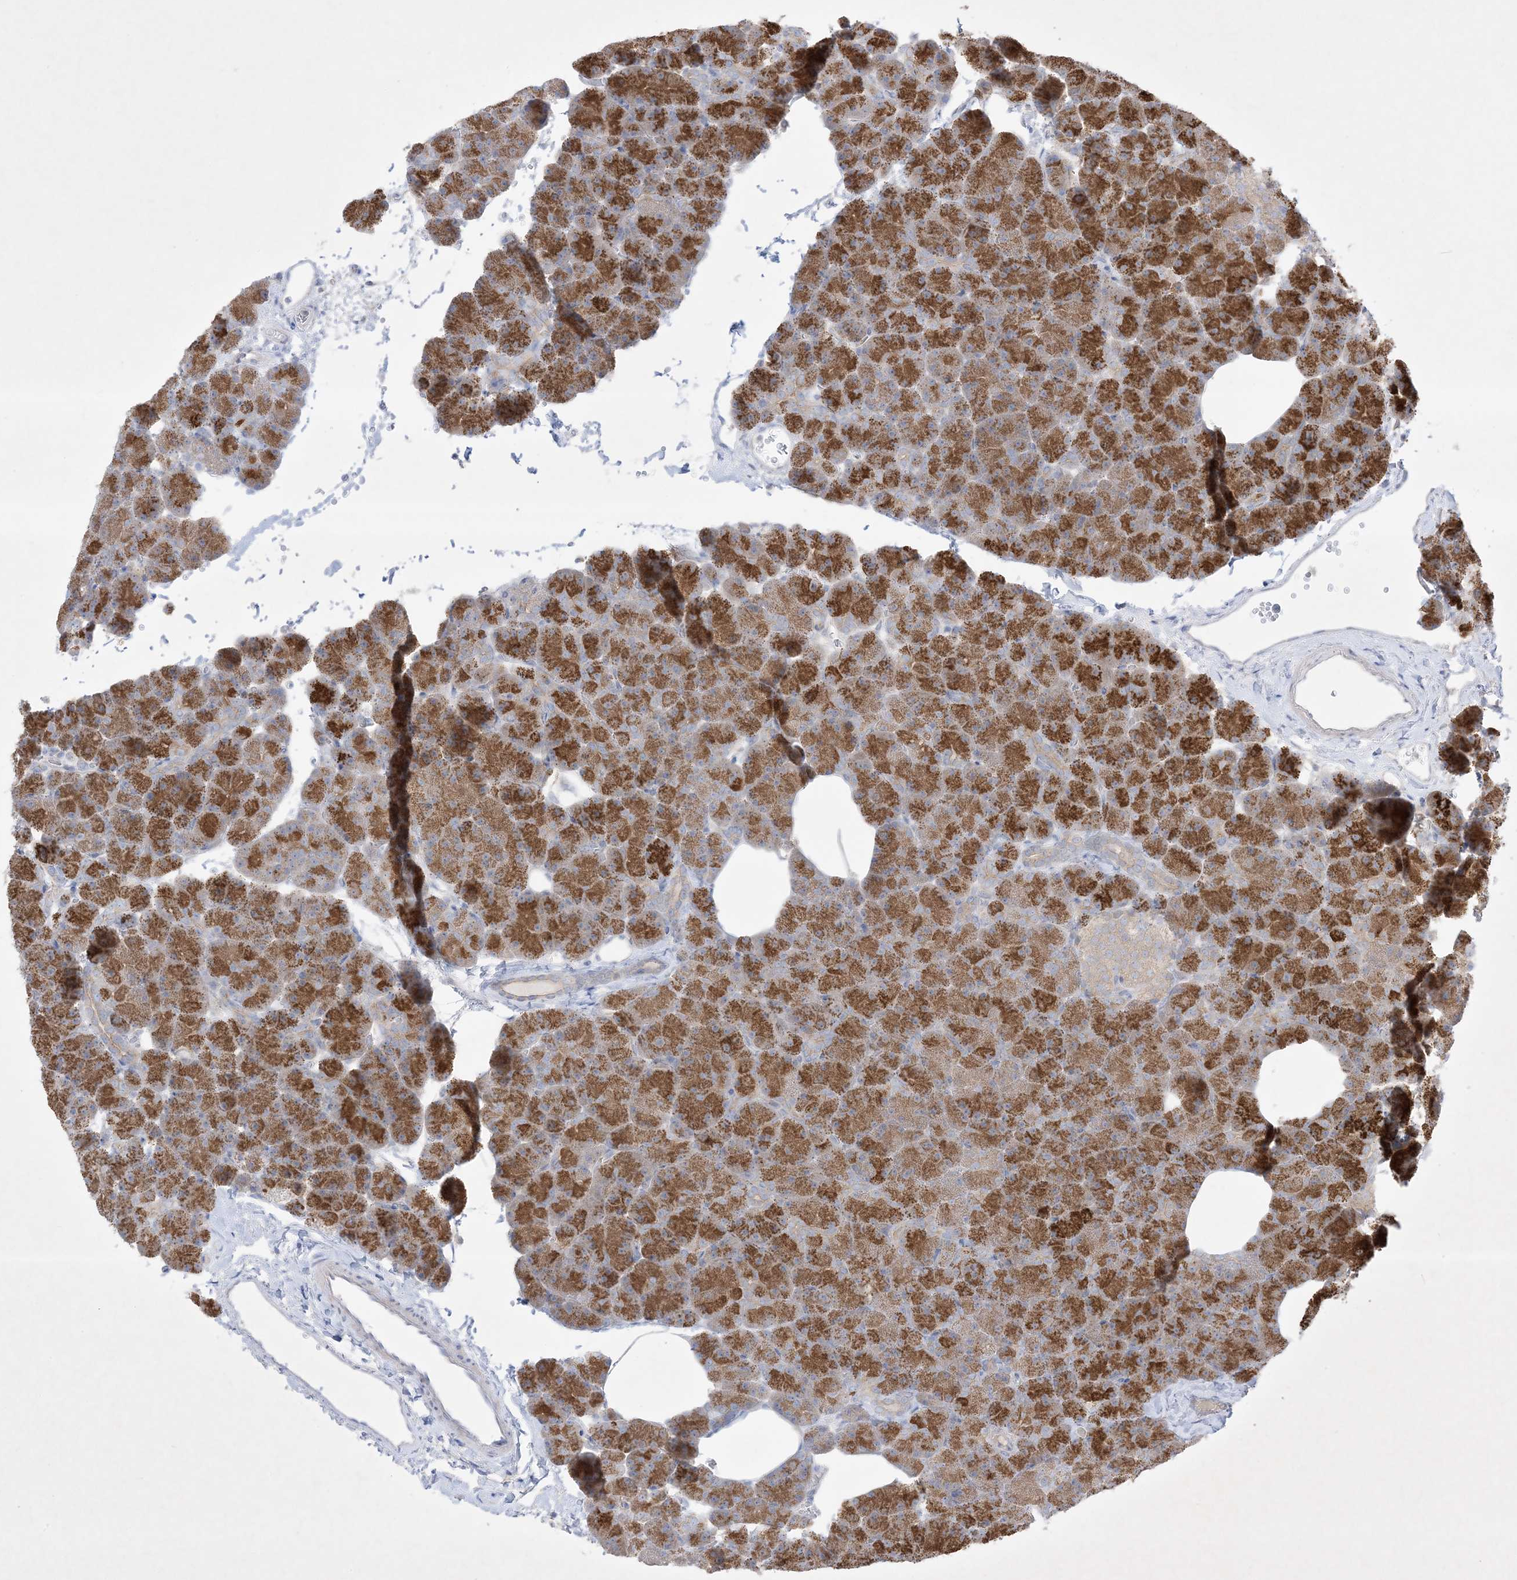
{"staining": {"intensity": "strong", "quantity": "25%-75%", "location": "cytoplasmic/membranous"}, "tissue": "pancreas", "cell_type": "Exocrine glandular cells", "image_type": "normal", "snomed": [{"axis": "morphology", "description": "Normal tissue, NOS"}, {"axis": "morphology", "description": "Carcinoid, malignant, NOS"}, {"axis": "topography", "description": "Pancreas"}], "caption": "A photomicrograph of human pancreas stained for a protein shows strong cytoplasmic/membranous brown staining in exocrine glandular cells.", "gene": "PLEKHA3", "patient": {"sex": "female", "age": 35}}